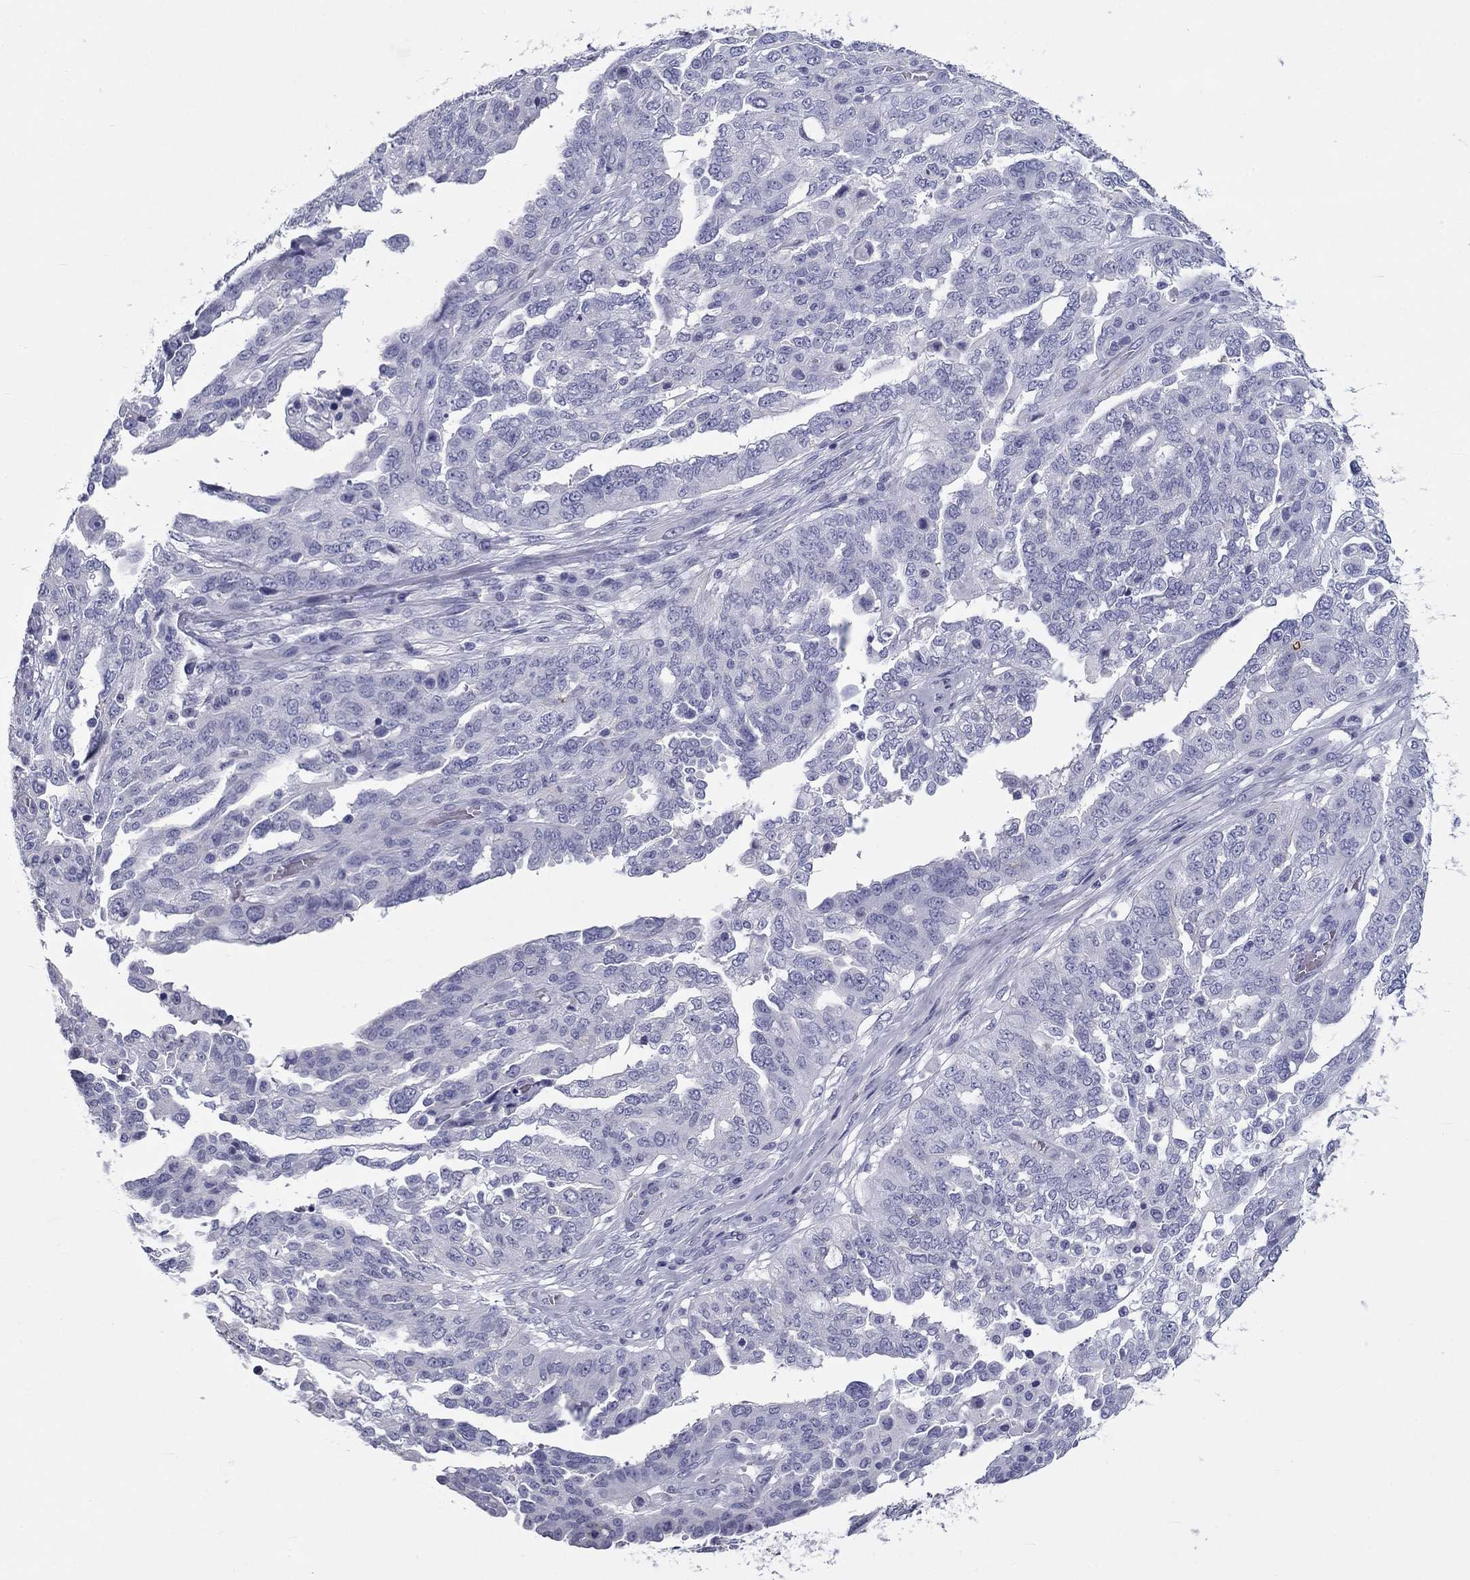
{"staining": {"intensity": "negative", "quantity": "none", "location": "none"}, "tissue": "ovarian cancer", "cell_type": "Tumor cells", "image_type": "cancer", "snomed": [{"axis": "morphology", "description": "Cystadenocarcinoma, serous, NOS"}, {"axis": "topography", "description": "Ovary"}], "caption": "Ovarian cancer (serous cystadenocarcinoma) was stained to show a protein in brown. There is no significant expression in tumor cells. (Brightfield microscopy of DAB (3,3'-diaminobenzidine) immunohistochemistry (IHC) at high magnification).", "gene": "DNALI1", "patient": {"sex": "female", "age": 67}}